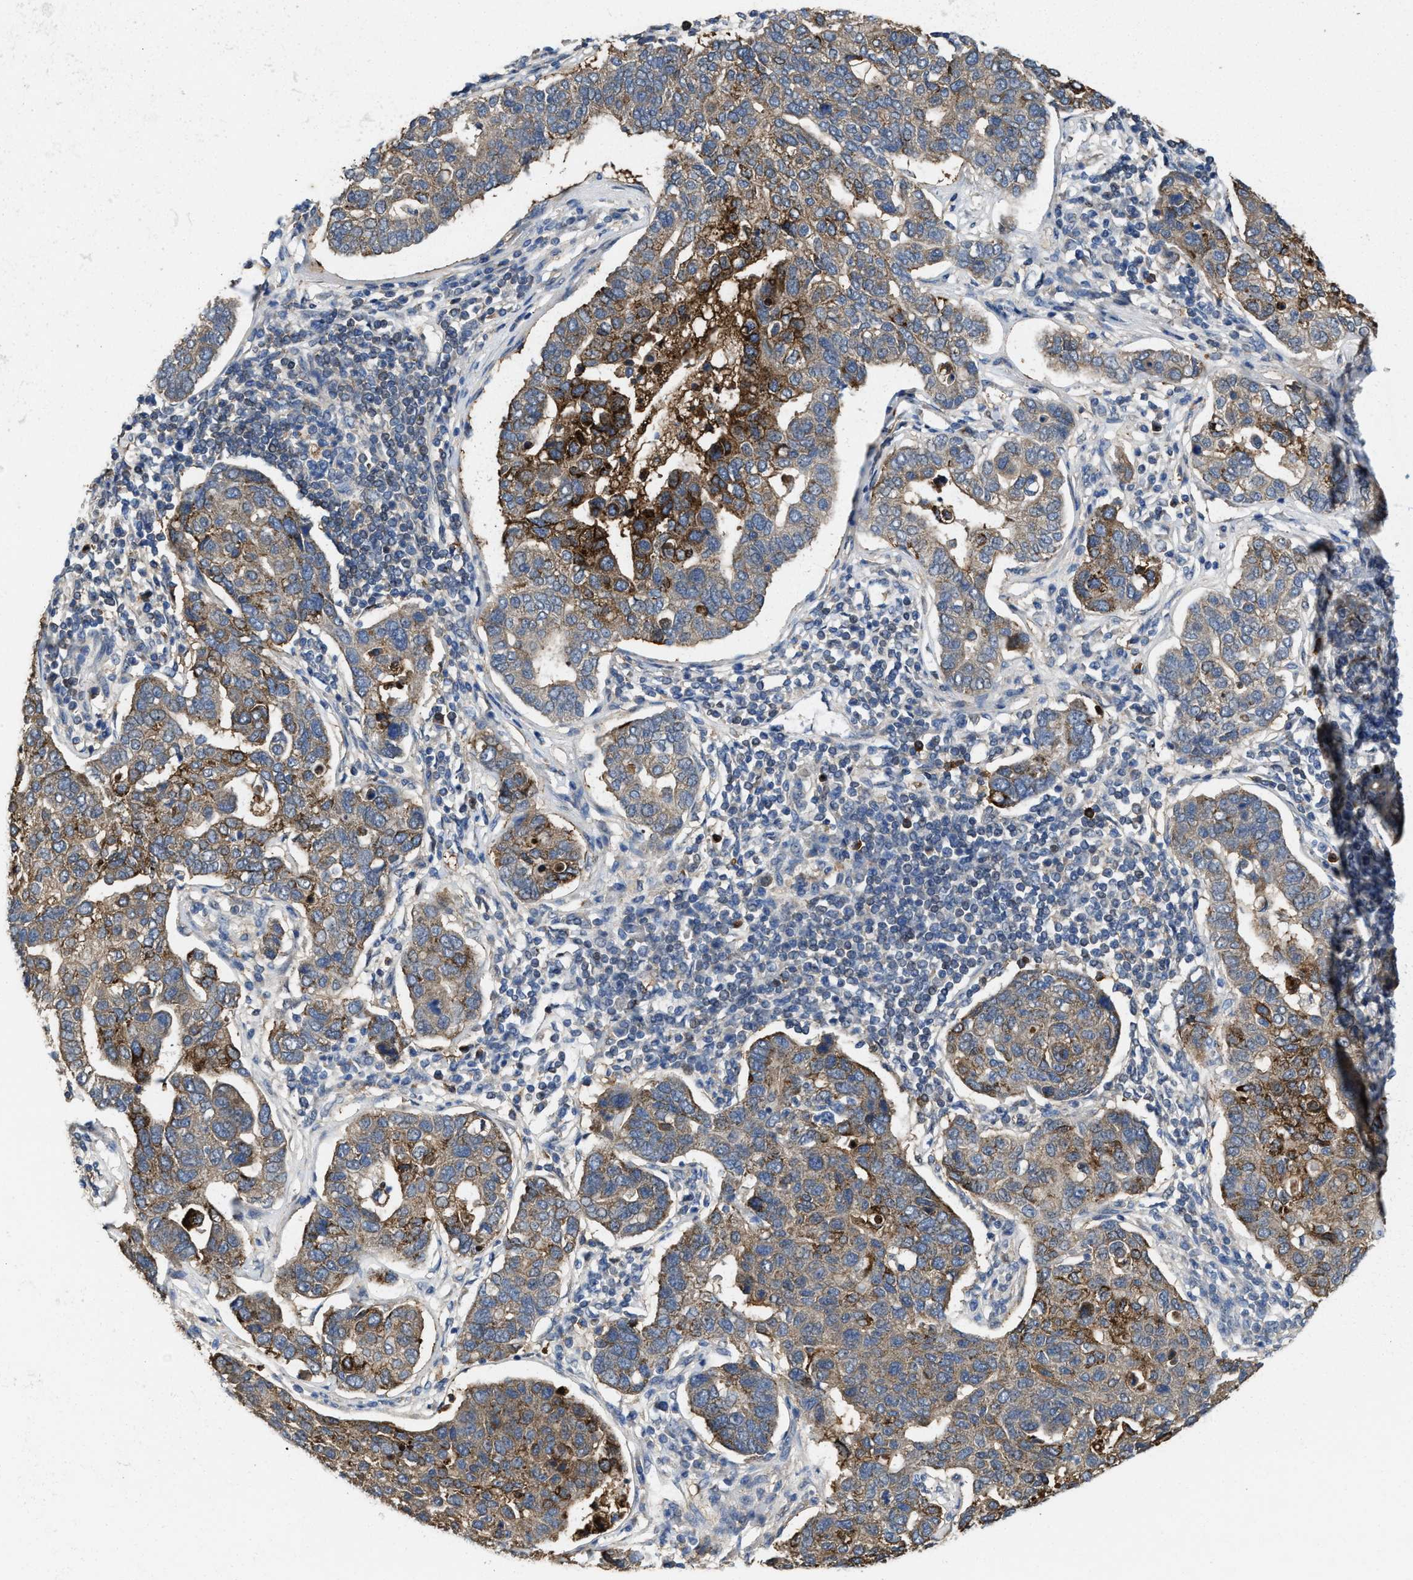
{"staining": {"intensity": "moderate", "quantity": ">75%", "location": "cytoplasmic/membranous"}, "tissue": "pancreatic cancer", "cell_type": "Tumor cells", "image_type": "cancer", "snomed": [{"axis": "morphology", "description": "Adenocarcinoma, NOS"}, {"axis": "topography", "description": "Pancreas"}], "caption": "Pancreatic adenocarcinoma stained for a protein (brown) exhibits moderate cytoplasmic/membranous positive positivity in about >75% of tumor cells.", "gene": "ZNF20", "patient": {"sex": "female", "age": 61}}